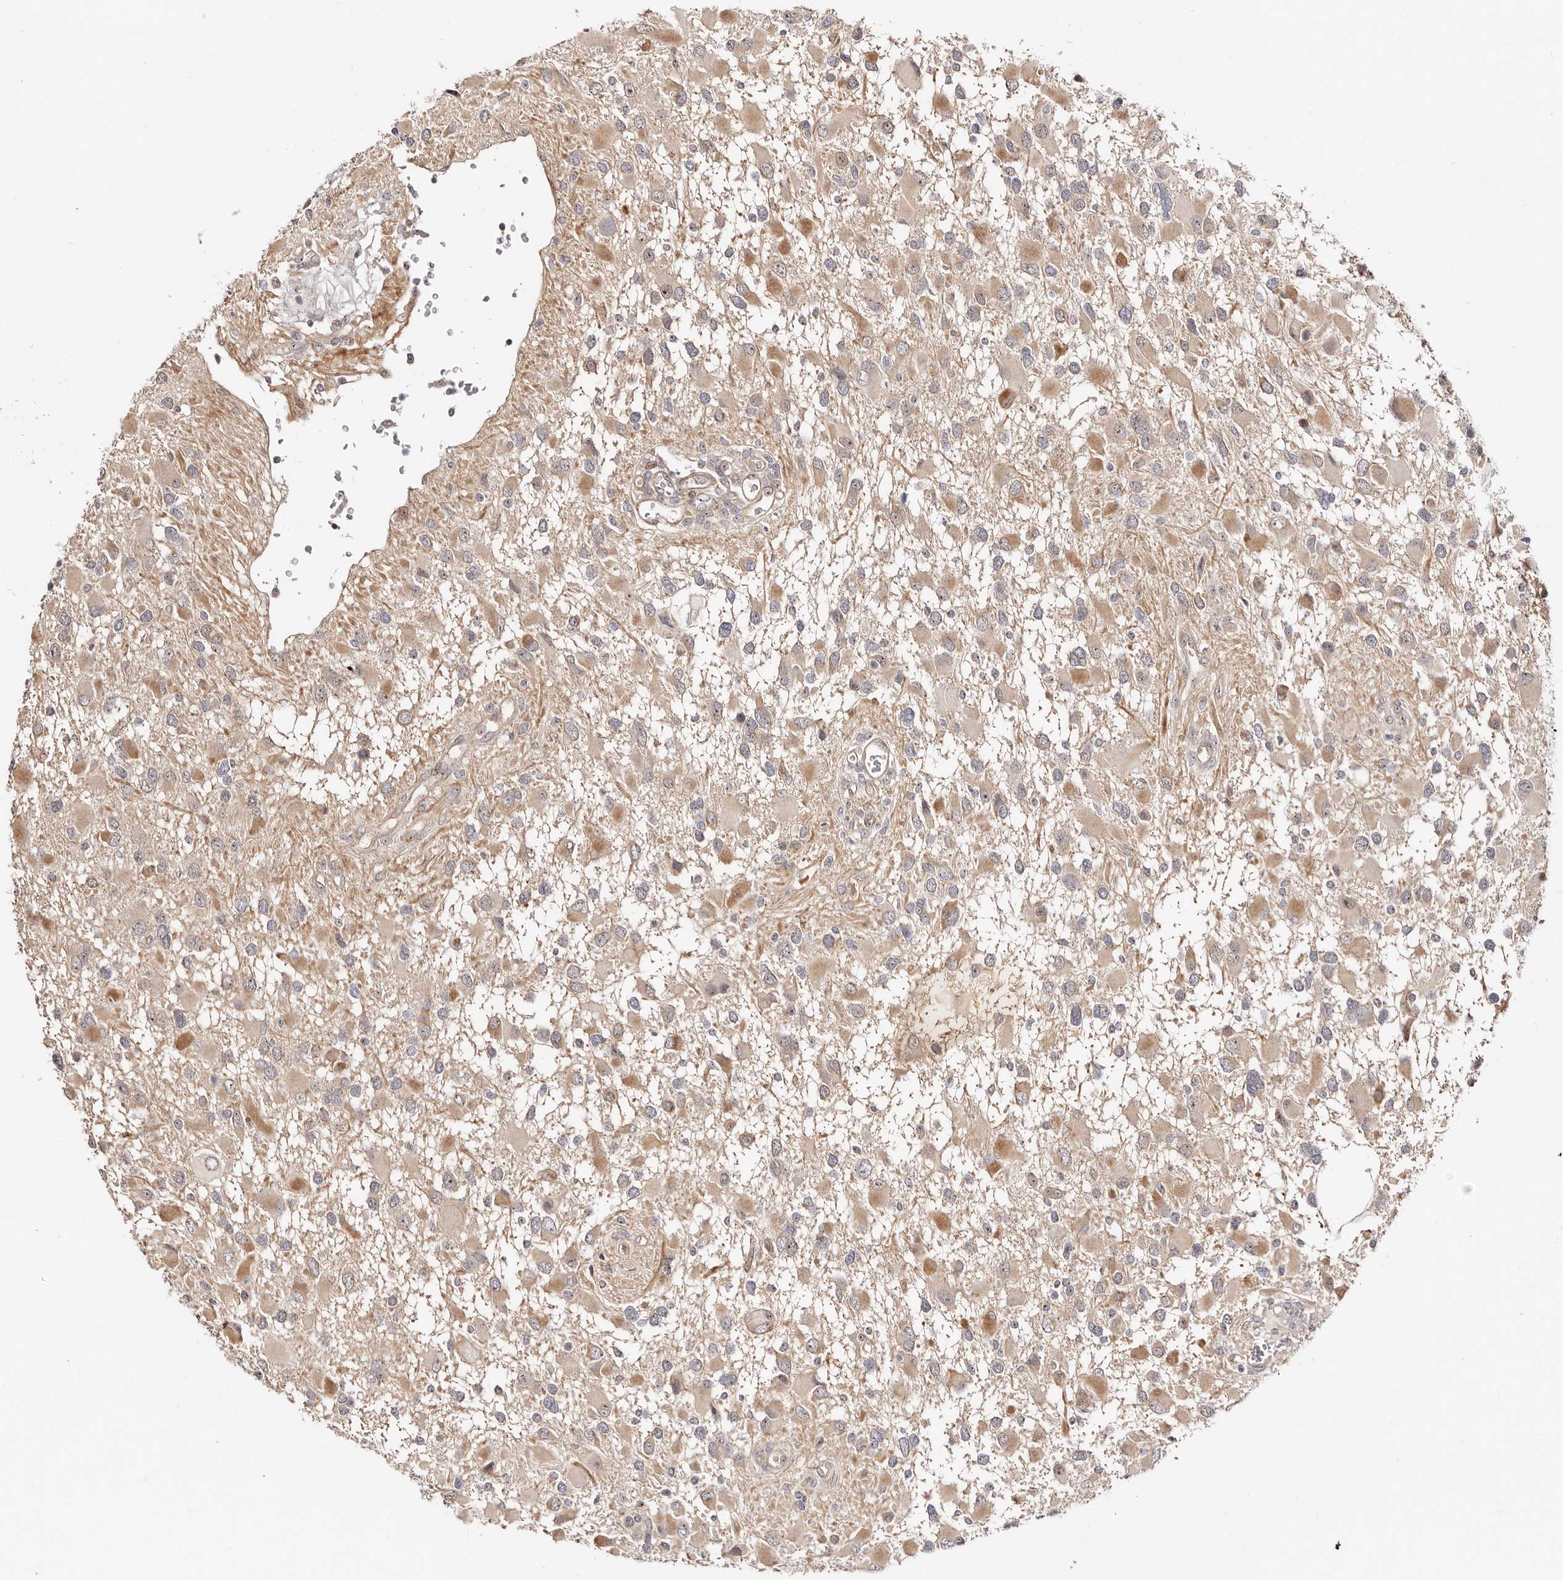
{"staining": {"intensity": "weak", "quantity": "25%-75%", "location": "cytoplasmic/membranous"}, "tissue": "glioma", "cell_type": "Tumor cells", "image_type": "cancer", "snomed": [{"axis": "morphology", "description": "Glioma, malignant, High grade"}, {"axis": "topography", "description": "Brain"}], "caption": "Immunohistochemistry of human glioma displays low levels of weak cytoplasmic/membranous staining in approximately 25%-75% of tumor cells. The protein is shown in brown color, while the nuclei are stained blue.", "gene": "ODF2L", "patient": {"sex": "male", "age": 53}}